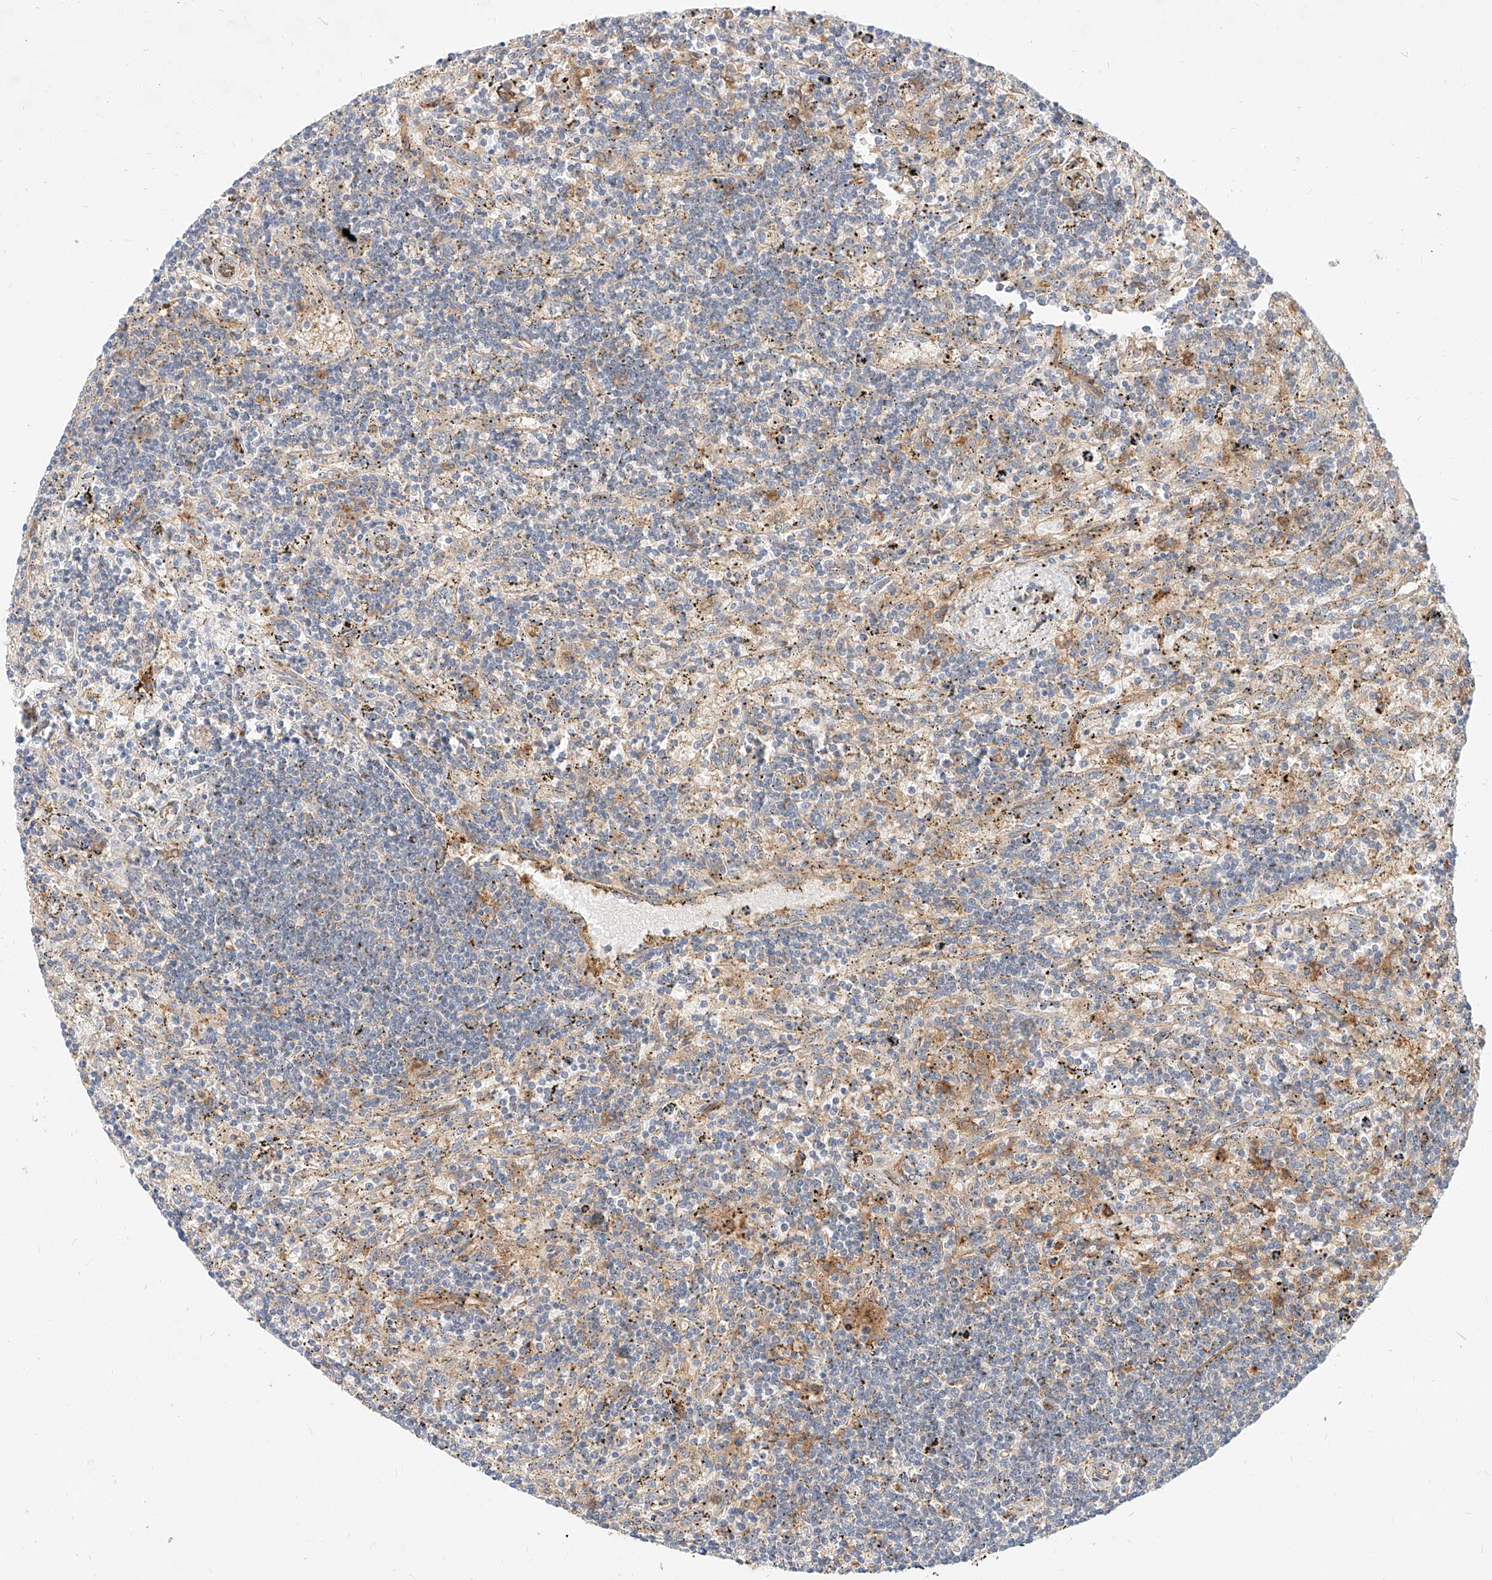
{"staining": {"intensity": "negative", "quantity": "none", "location": "none"}, "tissue": "lymphoma", "cell_type": "Tumor cells", "image_type": "cancer", "snomed": [{"axis": "morphology", "description": "Malignant lymphoma, non-Hodgkin's type, Low grade"}, {"axis": "topography", "description": "Spleen"}], "caption": "IHC of low-grade malignant lymphoma, non-Hodgkin's type demonstrates no positivity in tumor cells.", "gene": "NFAM1", "patient": {"sex": "male", "age": 76}}